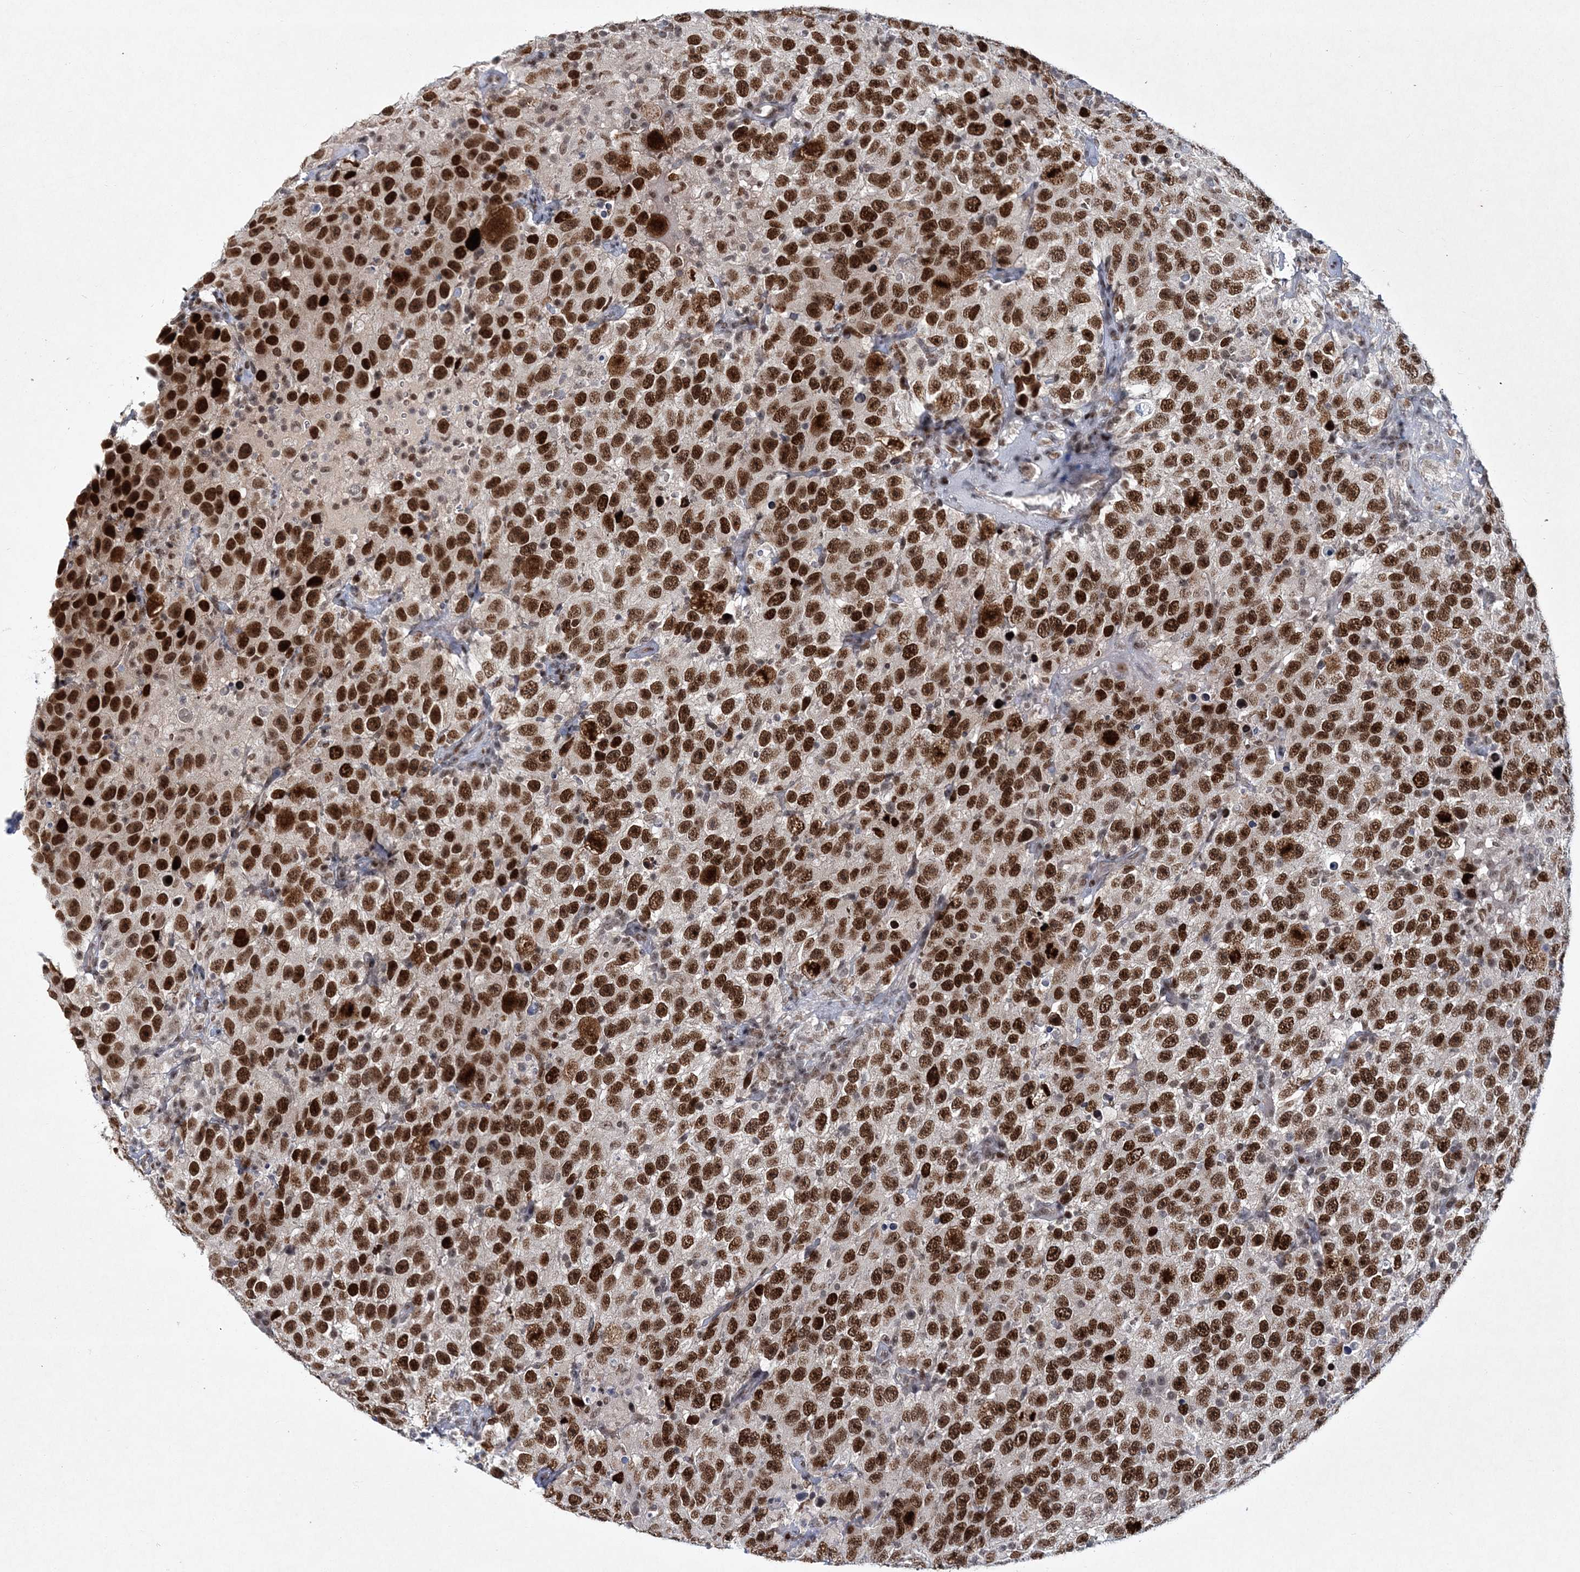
{"staining": {"intensity": "strong", "quantity": ">75%", "location": "nuclear"}, "tissue": "testis cancer", "cell_type": "Tumor cells", "image_type": "cancer", "snomed": [{"axis": "morphology", "description": "Seminoma, NOS"}, {"axis": "topography", "description": "Testis"}], "caption": "Protein staining displays strong nuclear staining in approximately >75% of tumor cells in testis cancer (seminoma). The protein of interest is shown in brown color, while the nuclei are stained blue.", "gene": "LRRFIP2", "patient": {"sex": "male", "age": 41}}